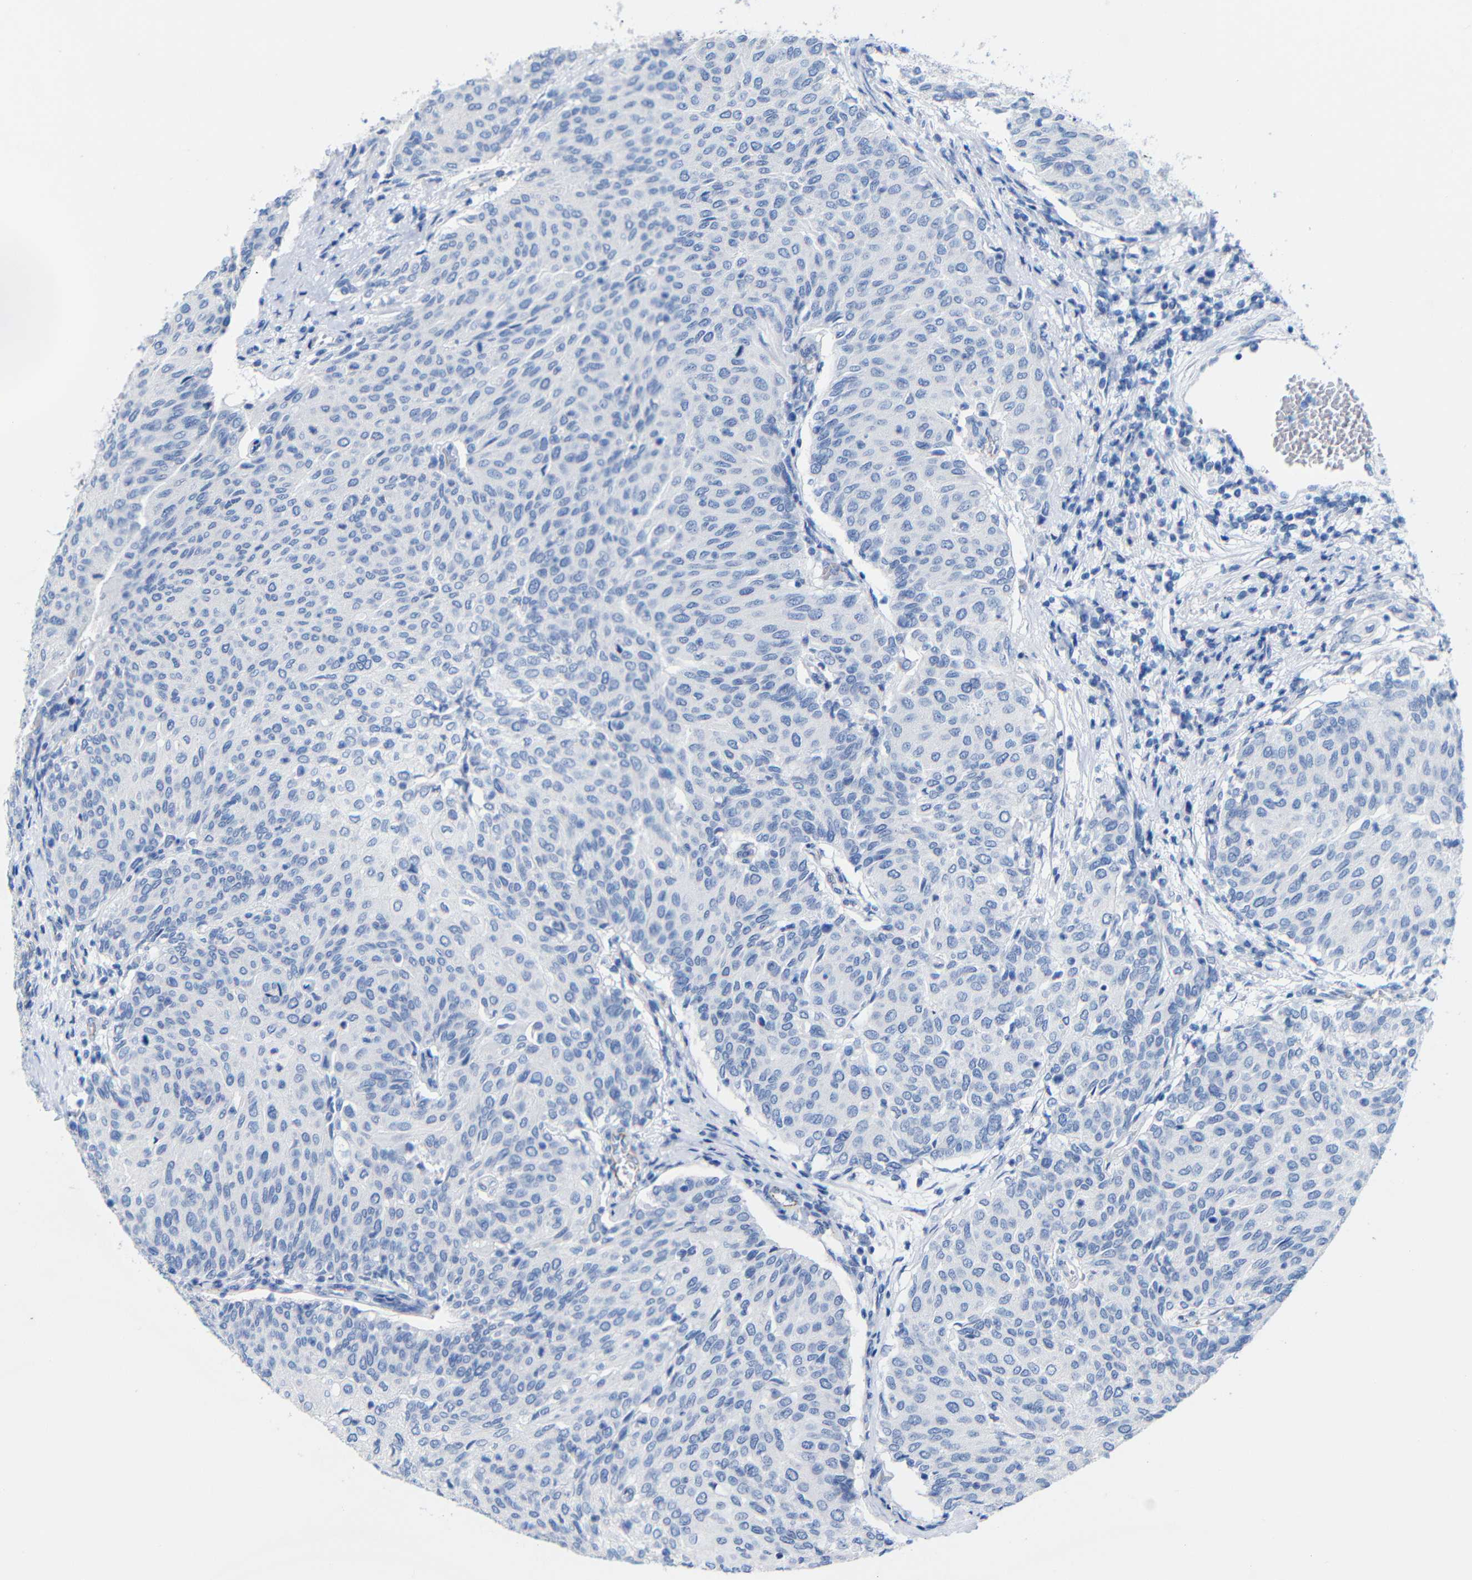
{"staining": {"intensity": "negative", "quantity": "none", "location": "none"}, "tissue": "urothelial cancer", "cell_type": "Tumor cells", "image_type": "cancer", "snomed": [{"axis": "morphology", "description": "Urothelial carcinoma, Low grade"}, {"axis": "topography", "description": "Urinary bladder"}], "caption": "This micrograph is of urothelial cancer stained with IHC to label a protein in brown with the nuclei are counter-stained blue. There is no staining in tumor cells.", "gene": "CGNL1", "patient": {"sex": "female", "age": 79}}